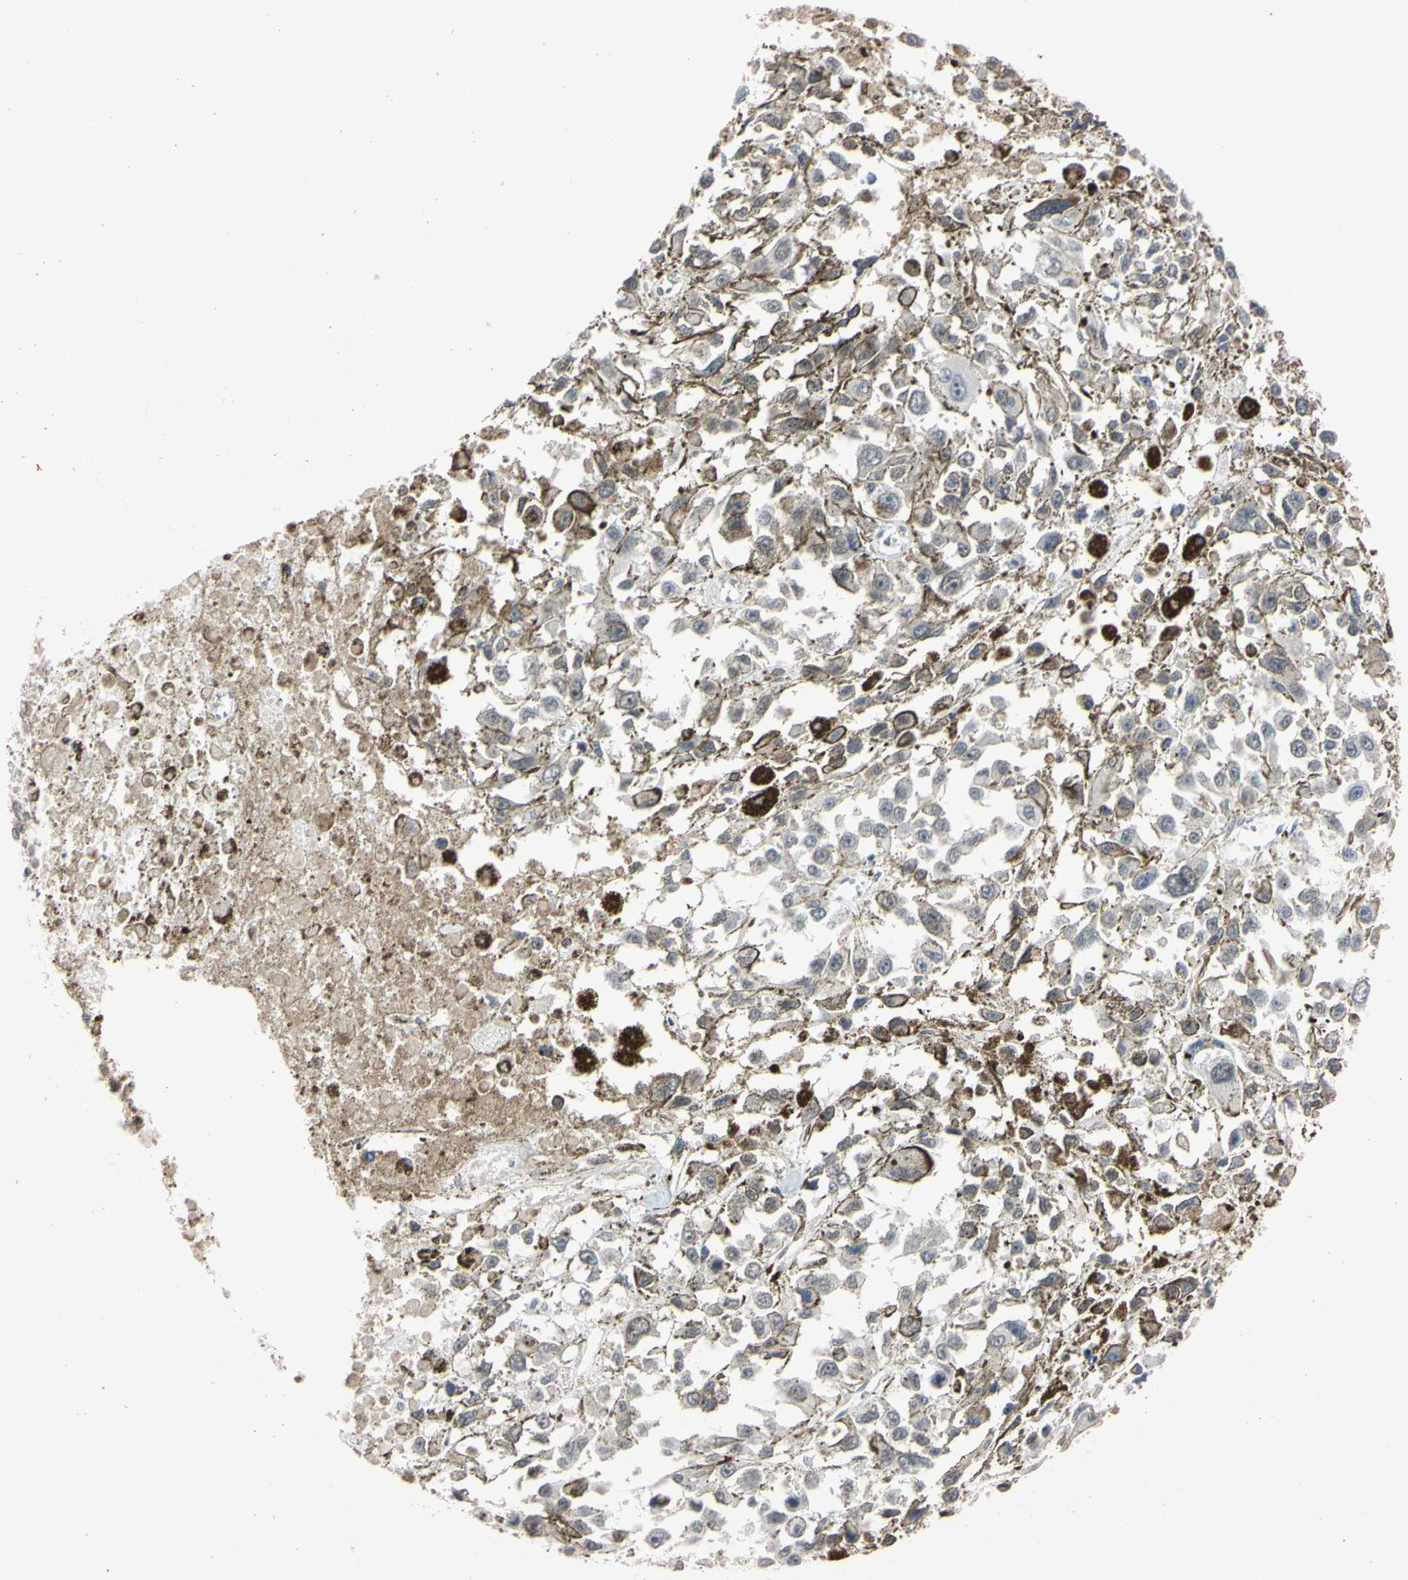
{"staining": {"intensity": "negative", "quantity": "none", "location": "none"}, "tissue": "melanoma", "cell_type": "Tumor cells", "image_type": "cancer", "snomed": [{"axis": "morphology", "description": "Malignant melanoma, Metastatic site"}, {"axis": "topography", "description": "Lymph node"}], "caption": "There is no significant positivity in tumor cells of malignant melanoma (metastatic site).", "gene": "UBE2I", "patient": {"sex": "male", "age": 59}}